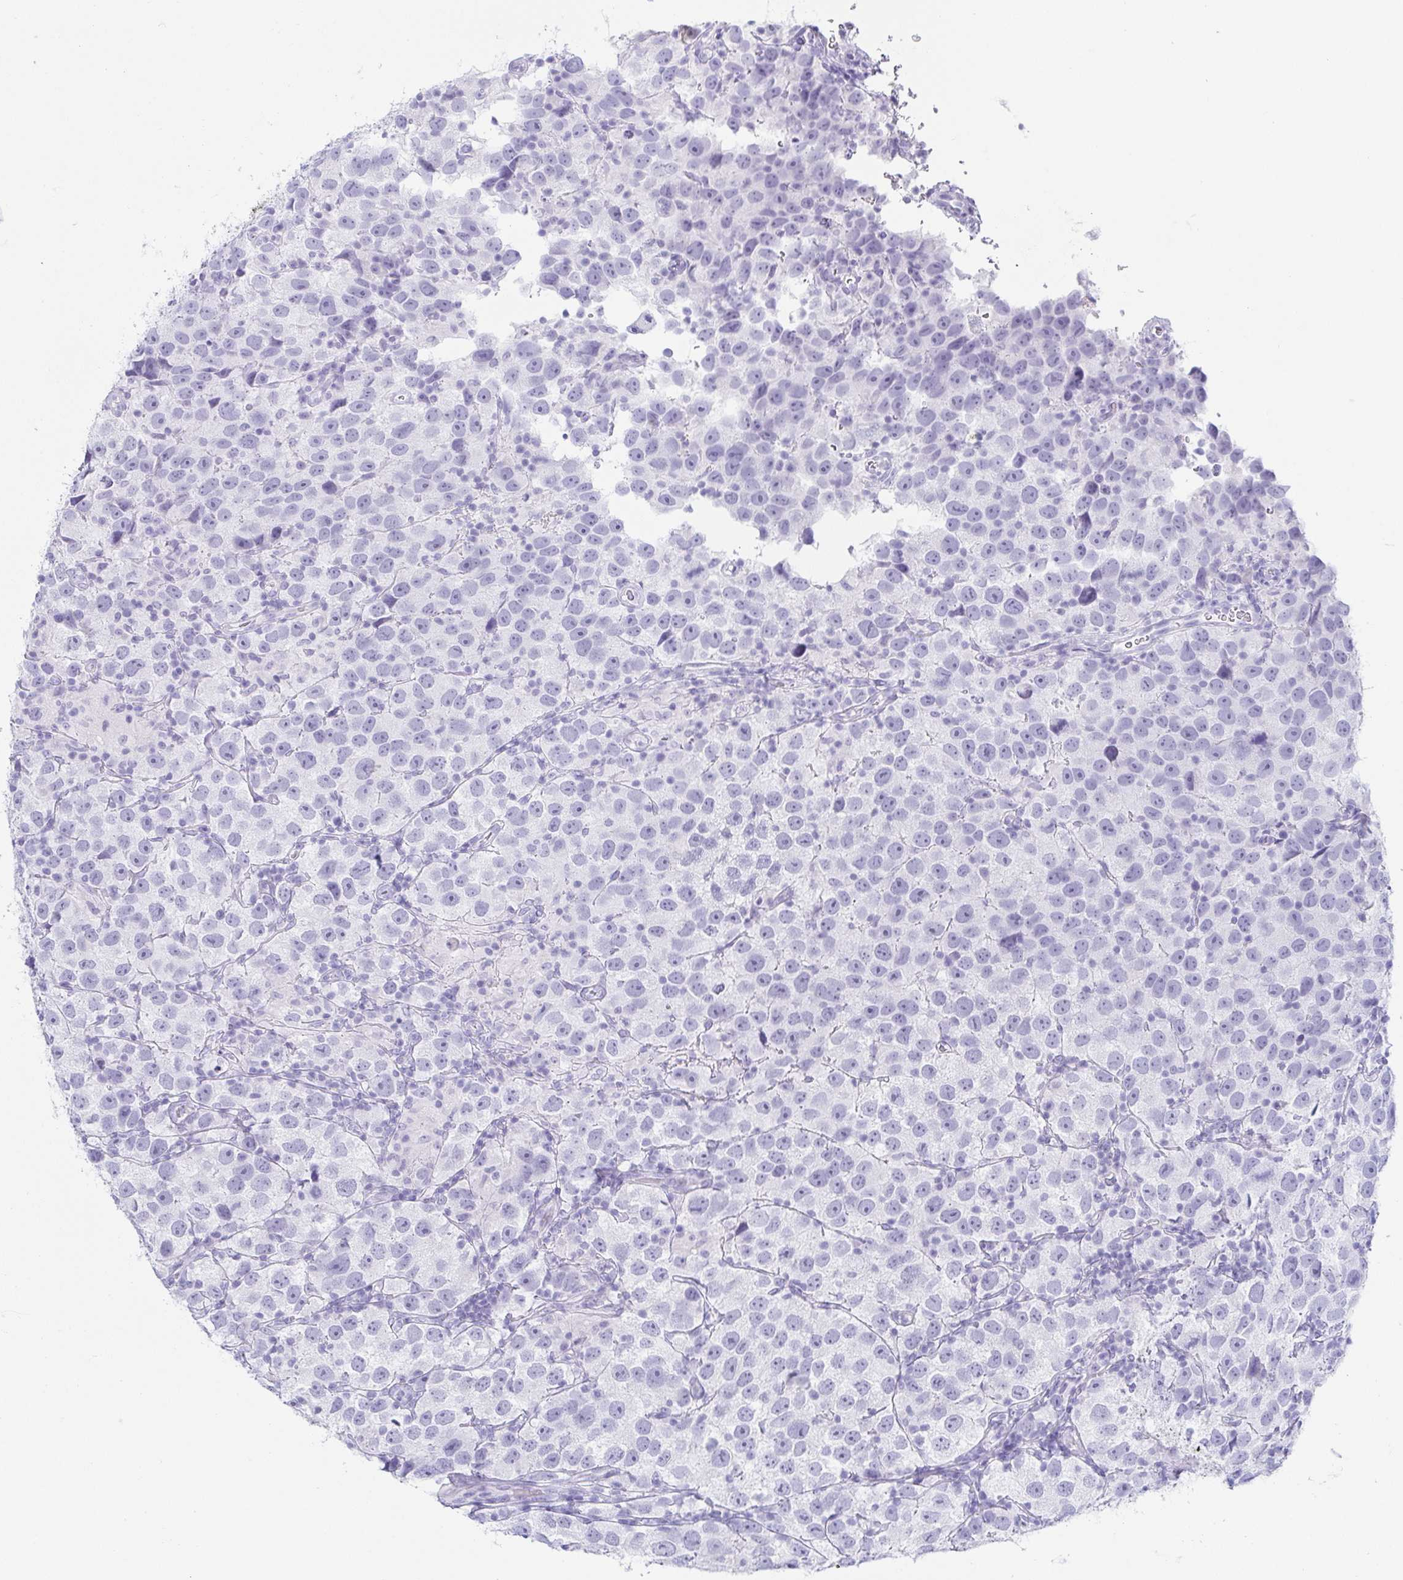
{"staining": {"intensity": "negative", "quantity": "none", "location": "none"}, "tissue": "testis cancer", "cell_type": "Tumor cells", "image_type": "cancer", "snomed": [{"axis": "morphology", "description": "Seminoma, NOS"}, {"axis": "topography", "description": "Testis"}], "caption": "IHC of human seminoma (testis) shows no staining in tumor cells. (Stains: DAB (3,3'-diaminobenzidine) immunohistochemistry with hematoxylin counter stain, Microscopy: brightfield microscopy at high magnification).", "gene": "ZG16B", "patient": {"sex": "male", "age": 26}}